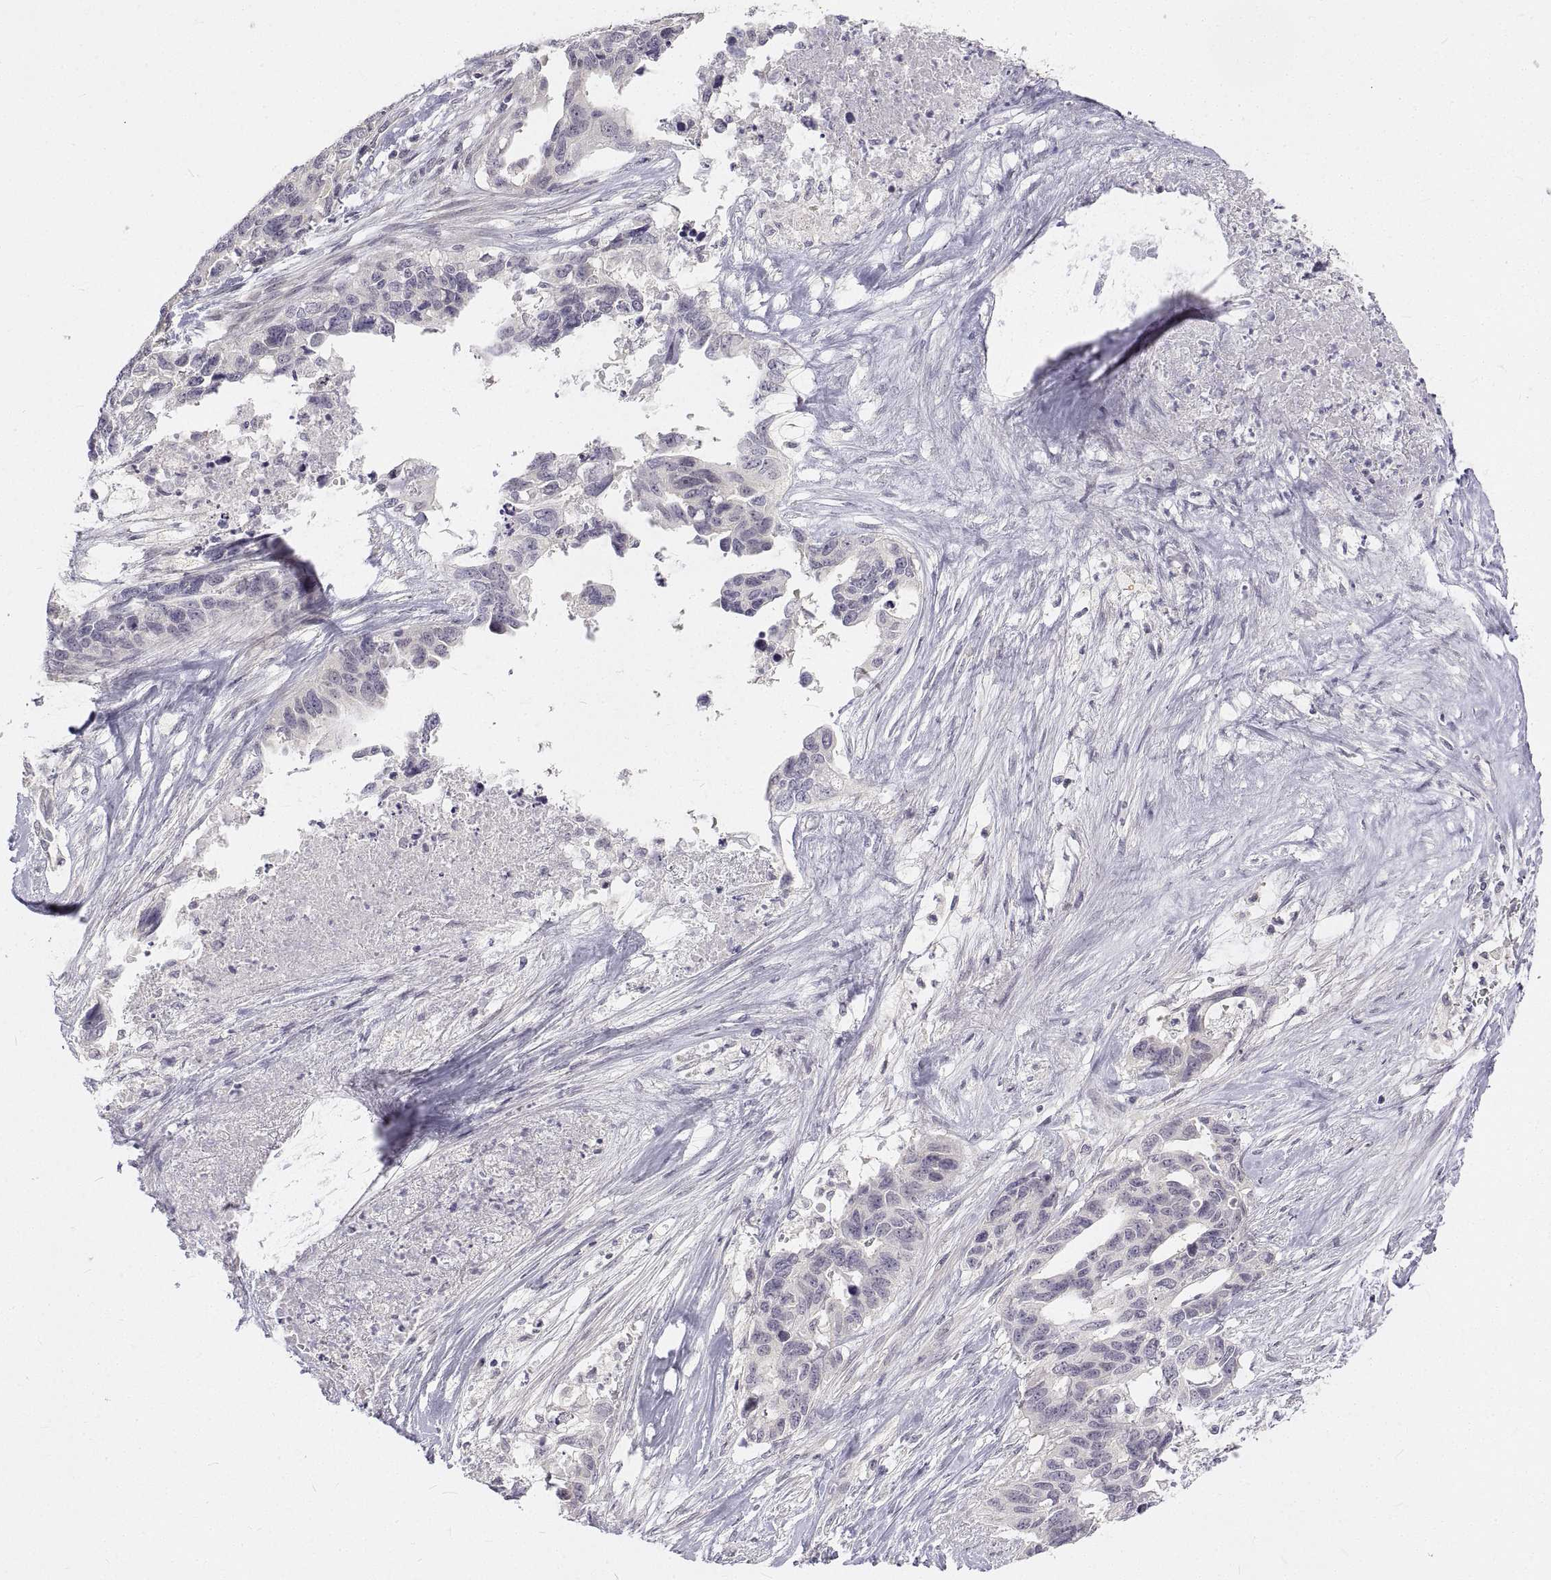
{"staining": {"intensity": "negative", "quantity": "none", "location": "none"}, "tissue": "ovarian cancer", "cell_type": "Tumor cells", "image_type": "cancer", "snomed": [{"axis": "morphology", "description": "Cystadenocarcinoma, serous, NOS"}, {"axis": "topography", "description": "Ovary"}], "caption": "Tumor cells show no significant positivity in ovarian cancer (serous cystadenocarcinoma).", "gene": "ANO2", "patient": {"sex": "female", "age": 69}}